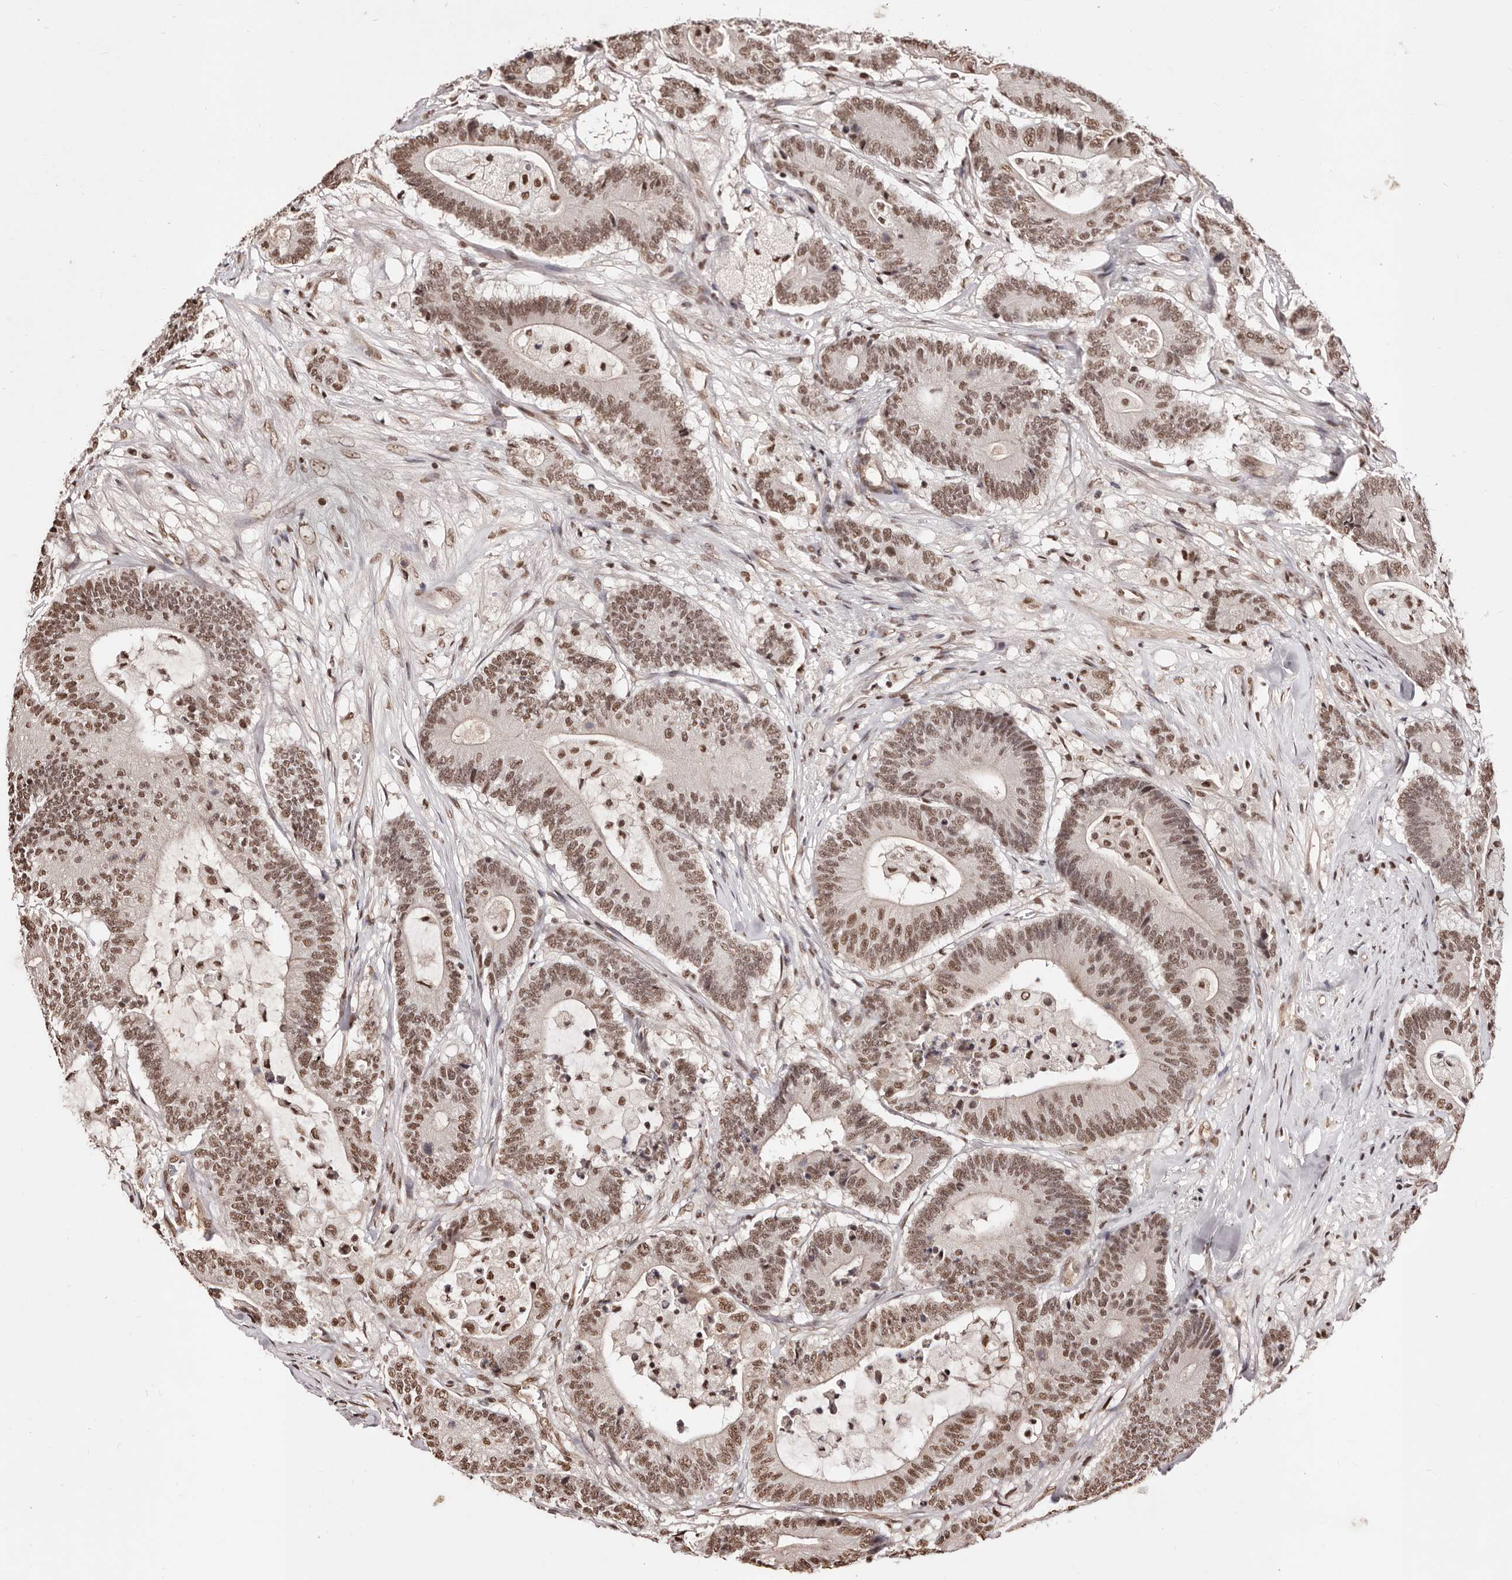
{"staining": {"intensity": "moderate", "quantity": ">75%", "location": "nuclear"}, "tissue": "colorectal cancer", "cell_type": "Tumor cells", "image_type": "cancer", "snomed": [{"axis": "morphology", "description": "Adenocarcinoma, NOS"}, {"axis": "topography", "description": "Colon"}], "caption": "Protein expression analysis of human colorectal cancer reveals moderate nuclear staining in approximately >75% of tumor cells.", "gene": "BICRAL", "patient": {"sex": "female", "age": 84}}